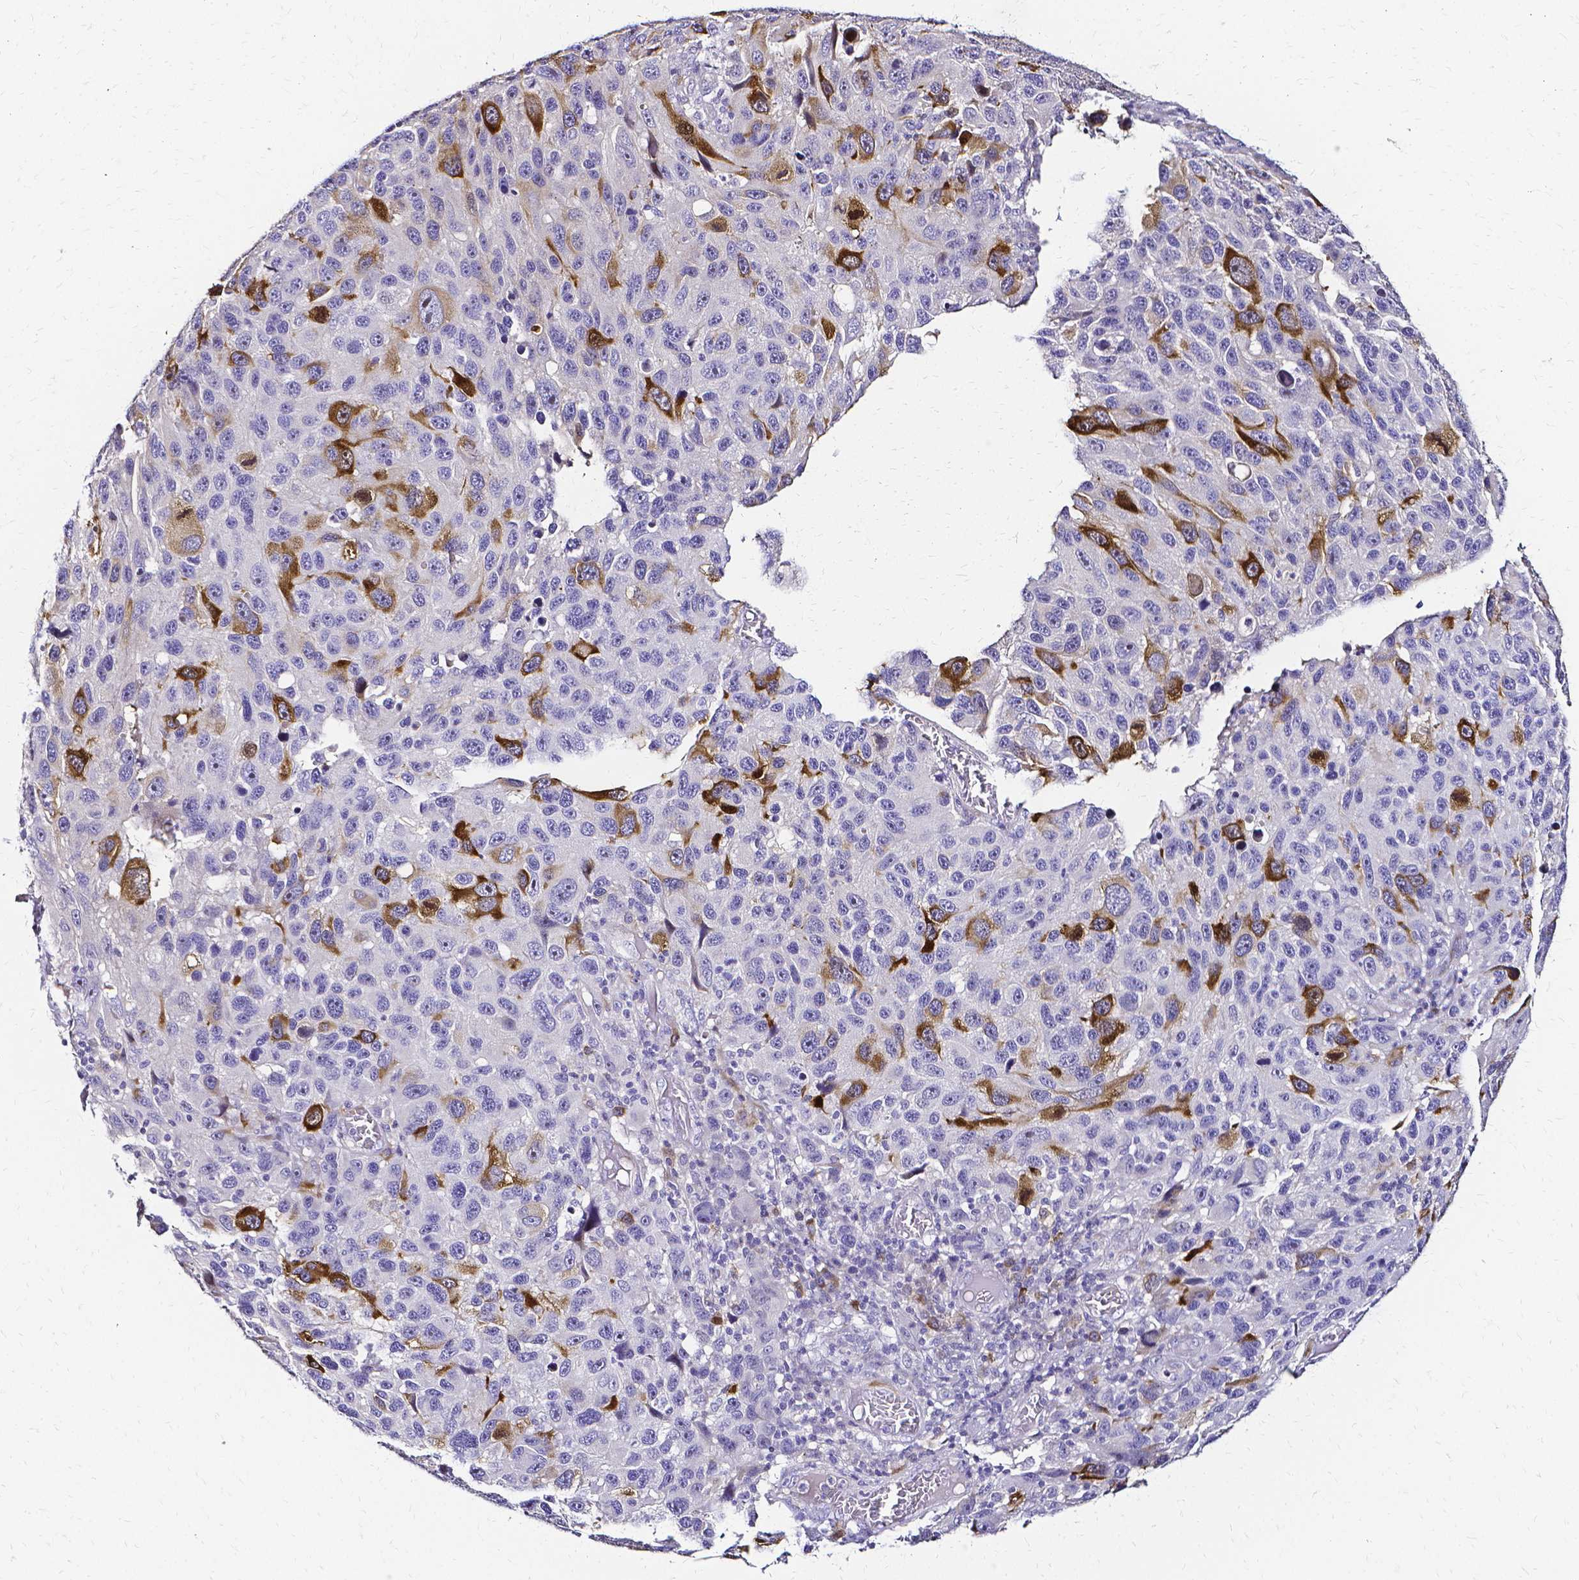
{"staining": {"intensity": "strong", "quantity": "<25%", "location": "cytoplasmic/membranous"}, "tissue": "melanoma", "cell_type": "Tumor cells", "image_type": "cancer", "snomed": [{"axis": "morphology", "description": "Malignant melanoma, NOS"}, {"axis": "topography", "description": "Skin"}], "caption": "Protein staining displays strong cytoplasmic/membranous staining in about <25% of tumor cells in malignant melanoma.", "gene": "CCNB1", "patient": {"sex": "male", "age": 53}}